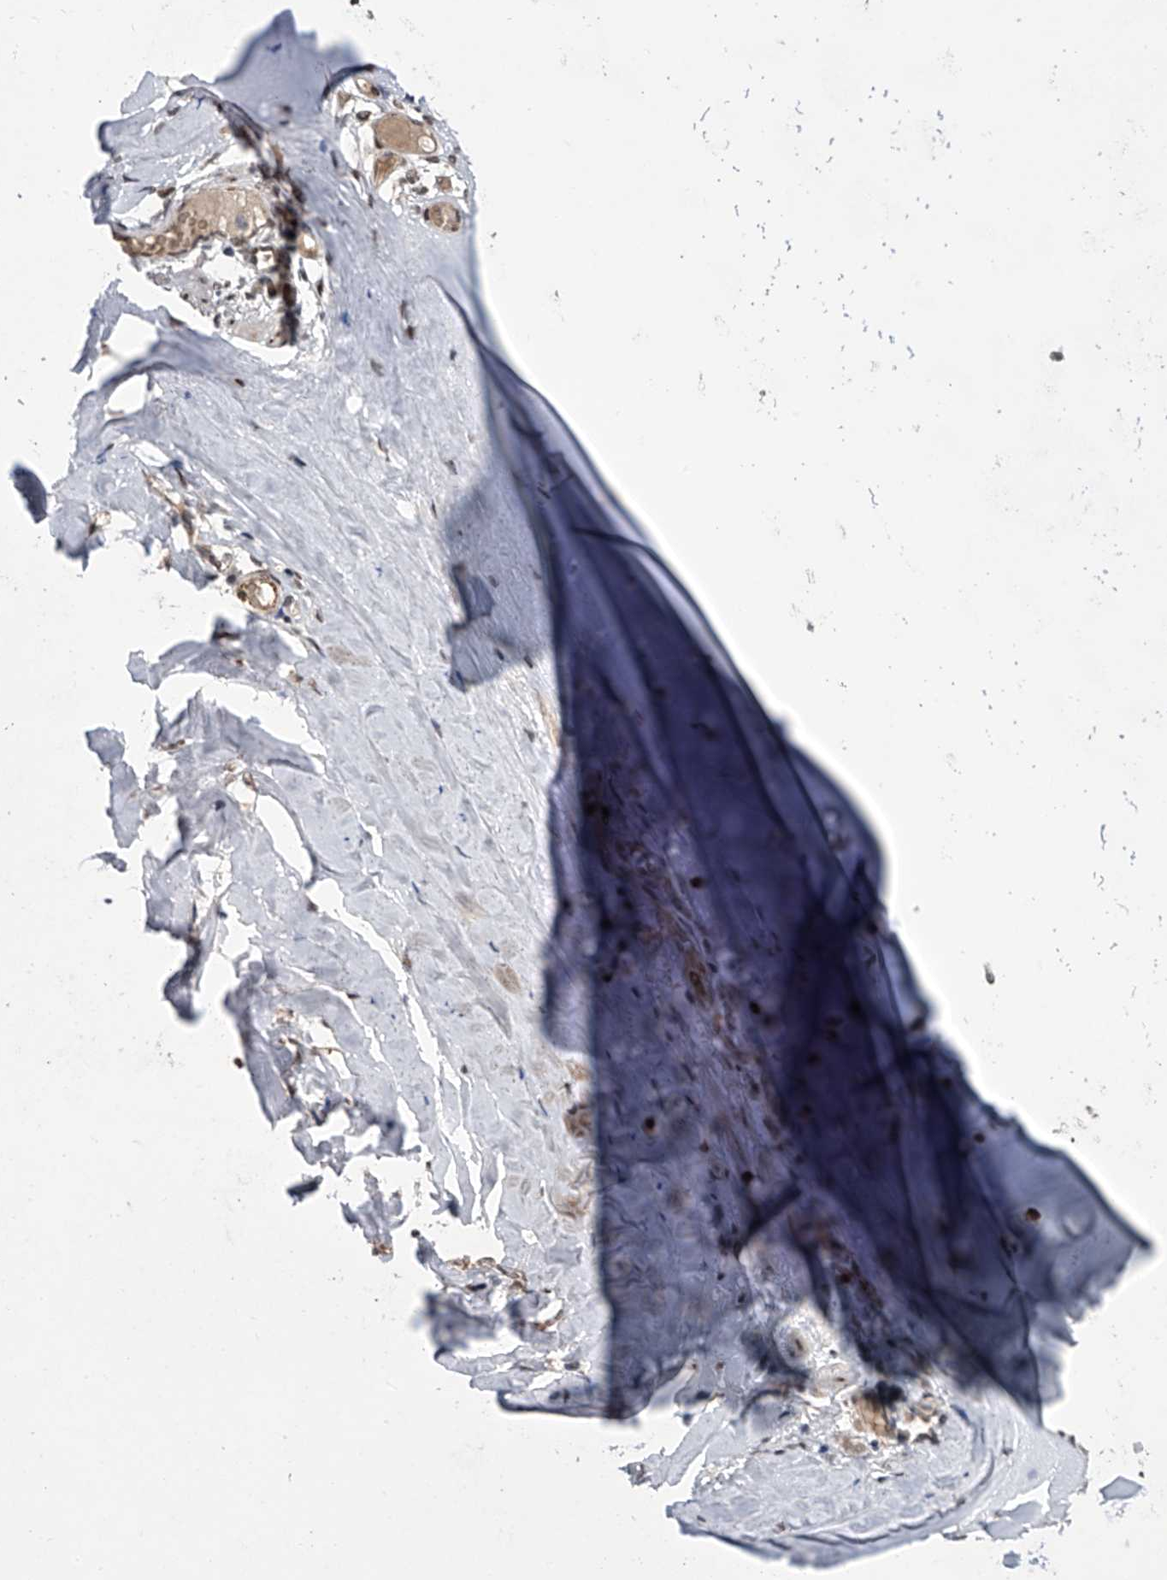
{"staining": {"intensity": "moderate", "quantity": ">75%", "location": "nuclear"}, "tissue": "adipose tissue", "cell_type": "Adipocytes", "image_type": "normal", "snomed": [{"axis": "morphology", "description": "Normal tissue, NOS"}, {"axis": "morphology", "description": "Basal cell carcinoma"}, {"axis": "topography", "description": "Cartilage tissue"}, {"axis": "topography", "description": "Nasopharynx"}, {"axis": "topography", "description": "Oral tissue"}], "caption": "Adipose tissue stained for a protein (brown) displays moderate nuclear positive staining in about >75% of adipocytes.", "gene": "ZNF426", "patient": {"sex": "female", "age": 77}}